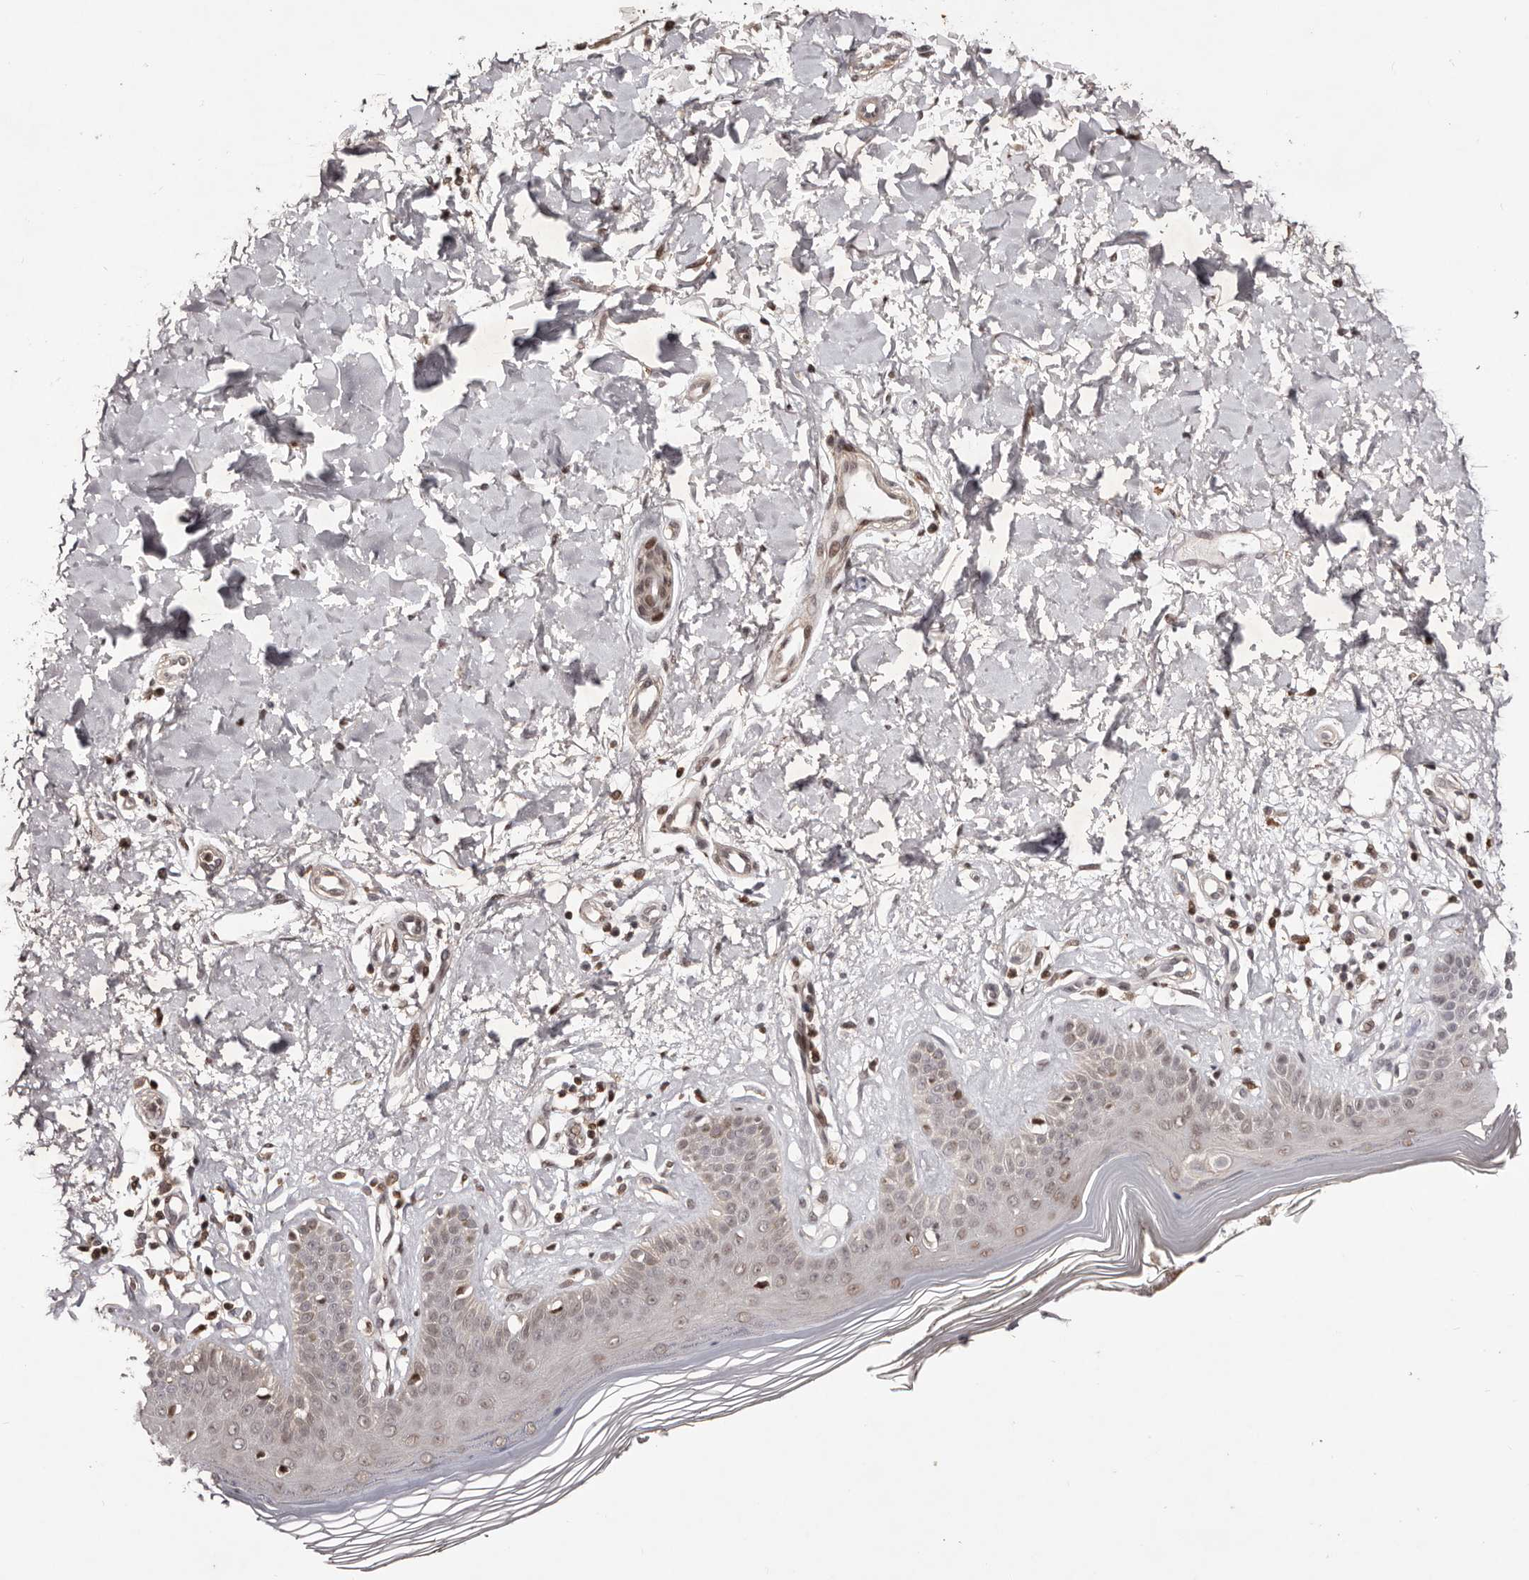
{"staining": {"intensity": "moderate", "quantity": ">75%", "location": "nuclear"}, "tissue": "skin", "cell_type": "Fibroblasts", "image_type": "normal", "snomed": [{"axis": "morphology", "description": "Normal tissue, NOS"}, {"axis": "topography", "description": "Skin"}], "caption": "The photomicrograph demonstrates immunohistochemical staining of benign skin. There is moderate nuclear expression is present in about >75% of fibroblasts.", "gene": "FBXO5", "patient": {"sex": "female", "age": 64}}